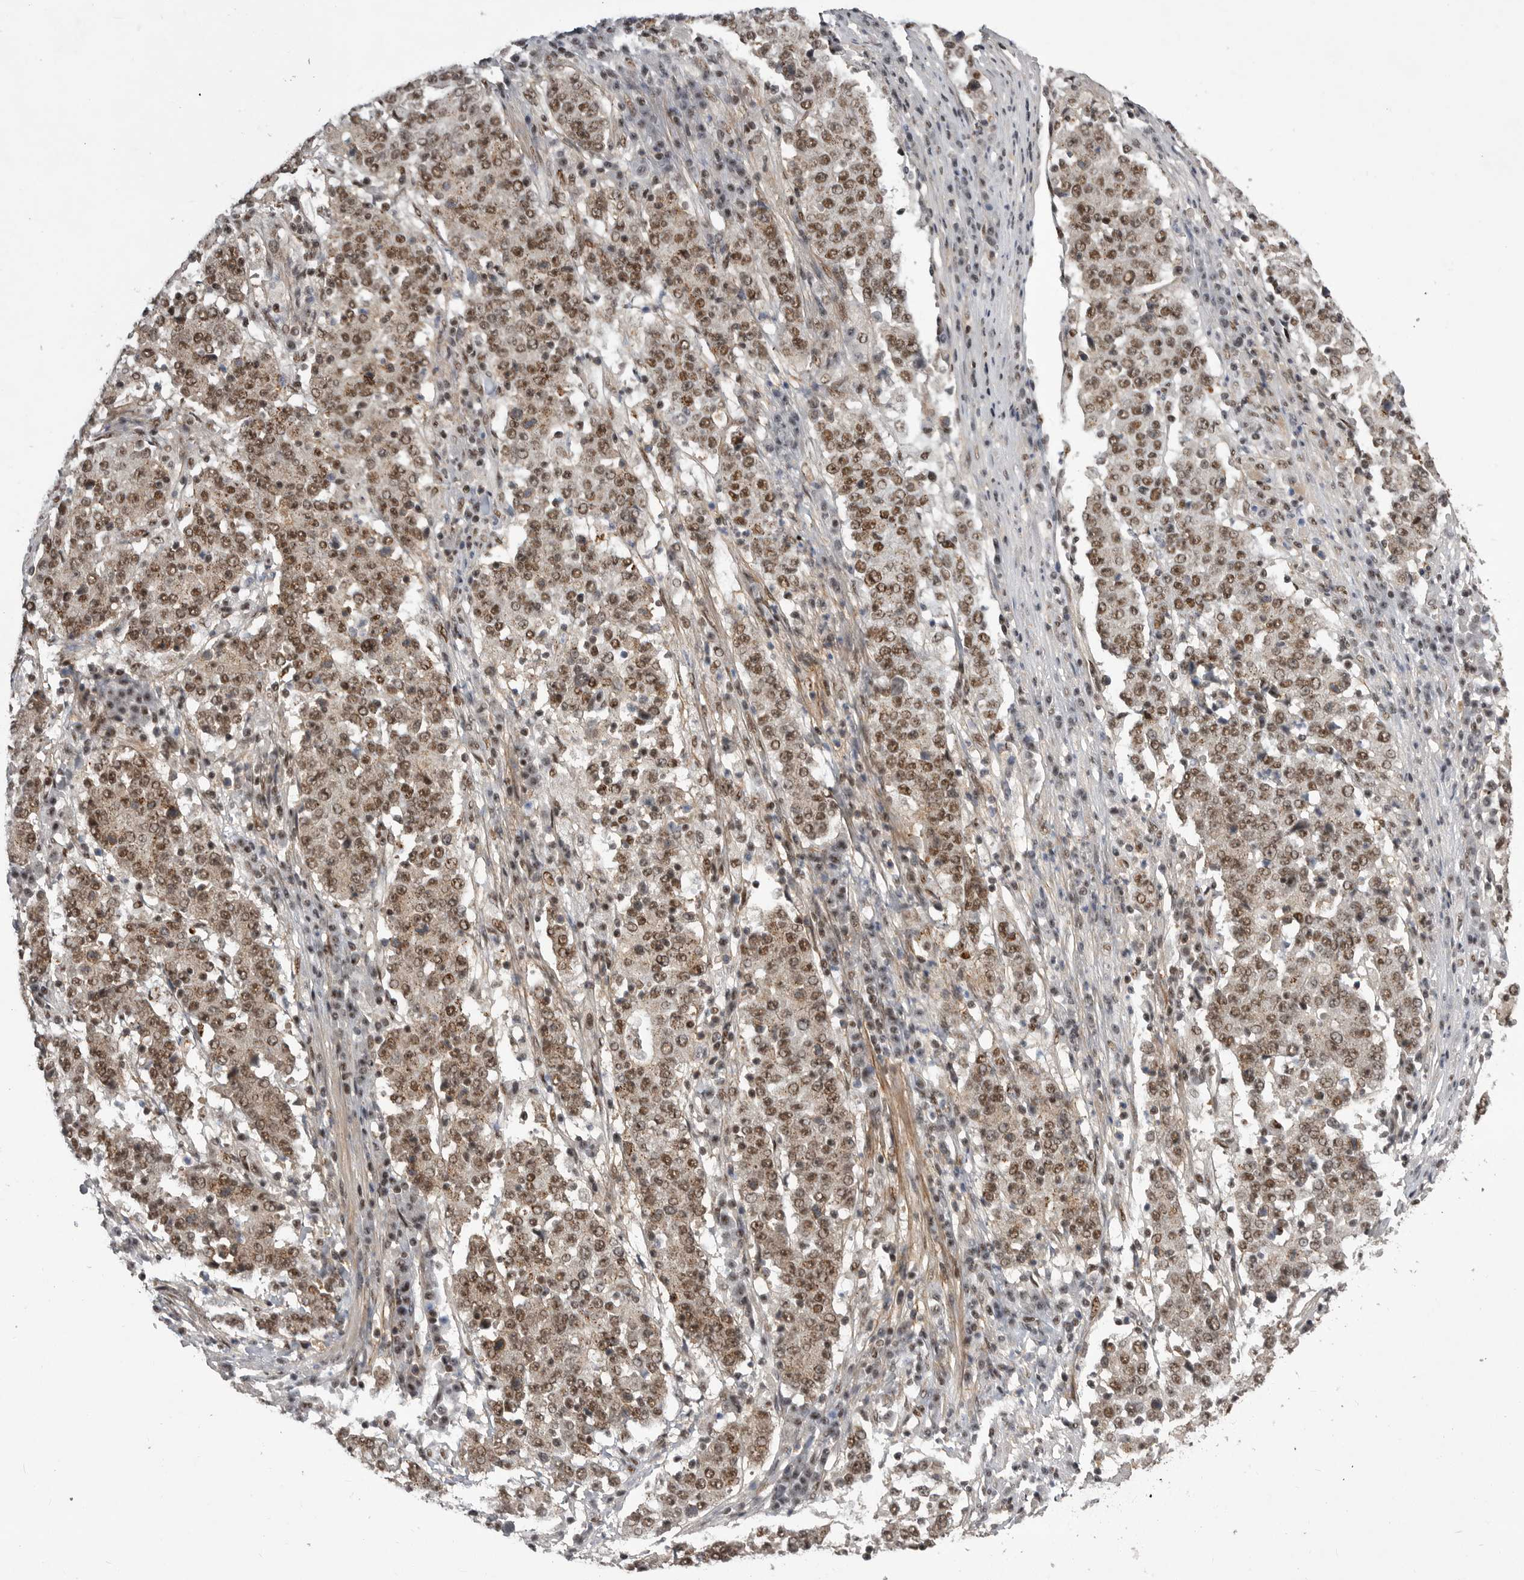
{"staining": {"intensity": "moderate", "quantity": ">75%", "location": "nuclear"}, "tissue": "stomach cancer", "cell_type": "Tumor cells", "image_type": "cancer", "snomed": [{"axis": "morphology", "description": "Adenocarcinoma, NOS"}, {"axis": "topography", "description": "Stomach"}], "caption": "Moderate nuclear positivity is present in approximately >75% of tumor cells in stomach cancer (adenocarcinoma).", "gene": "PPP1R8", "patient": {"sex": "male", "age": 59}}